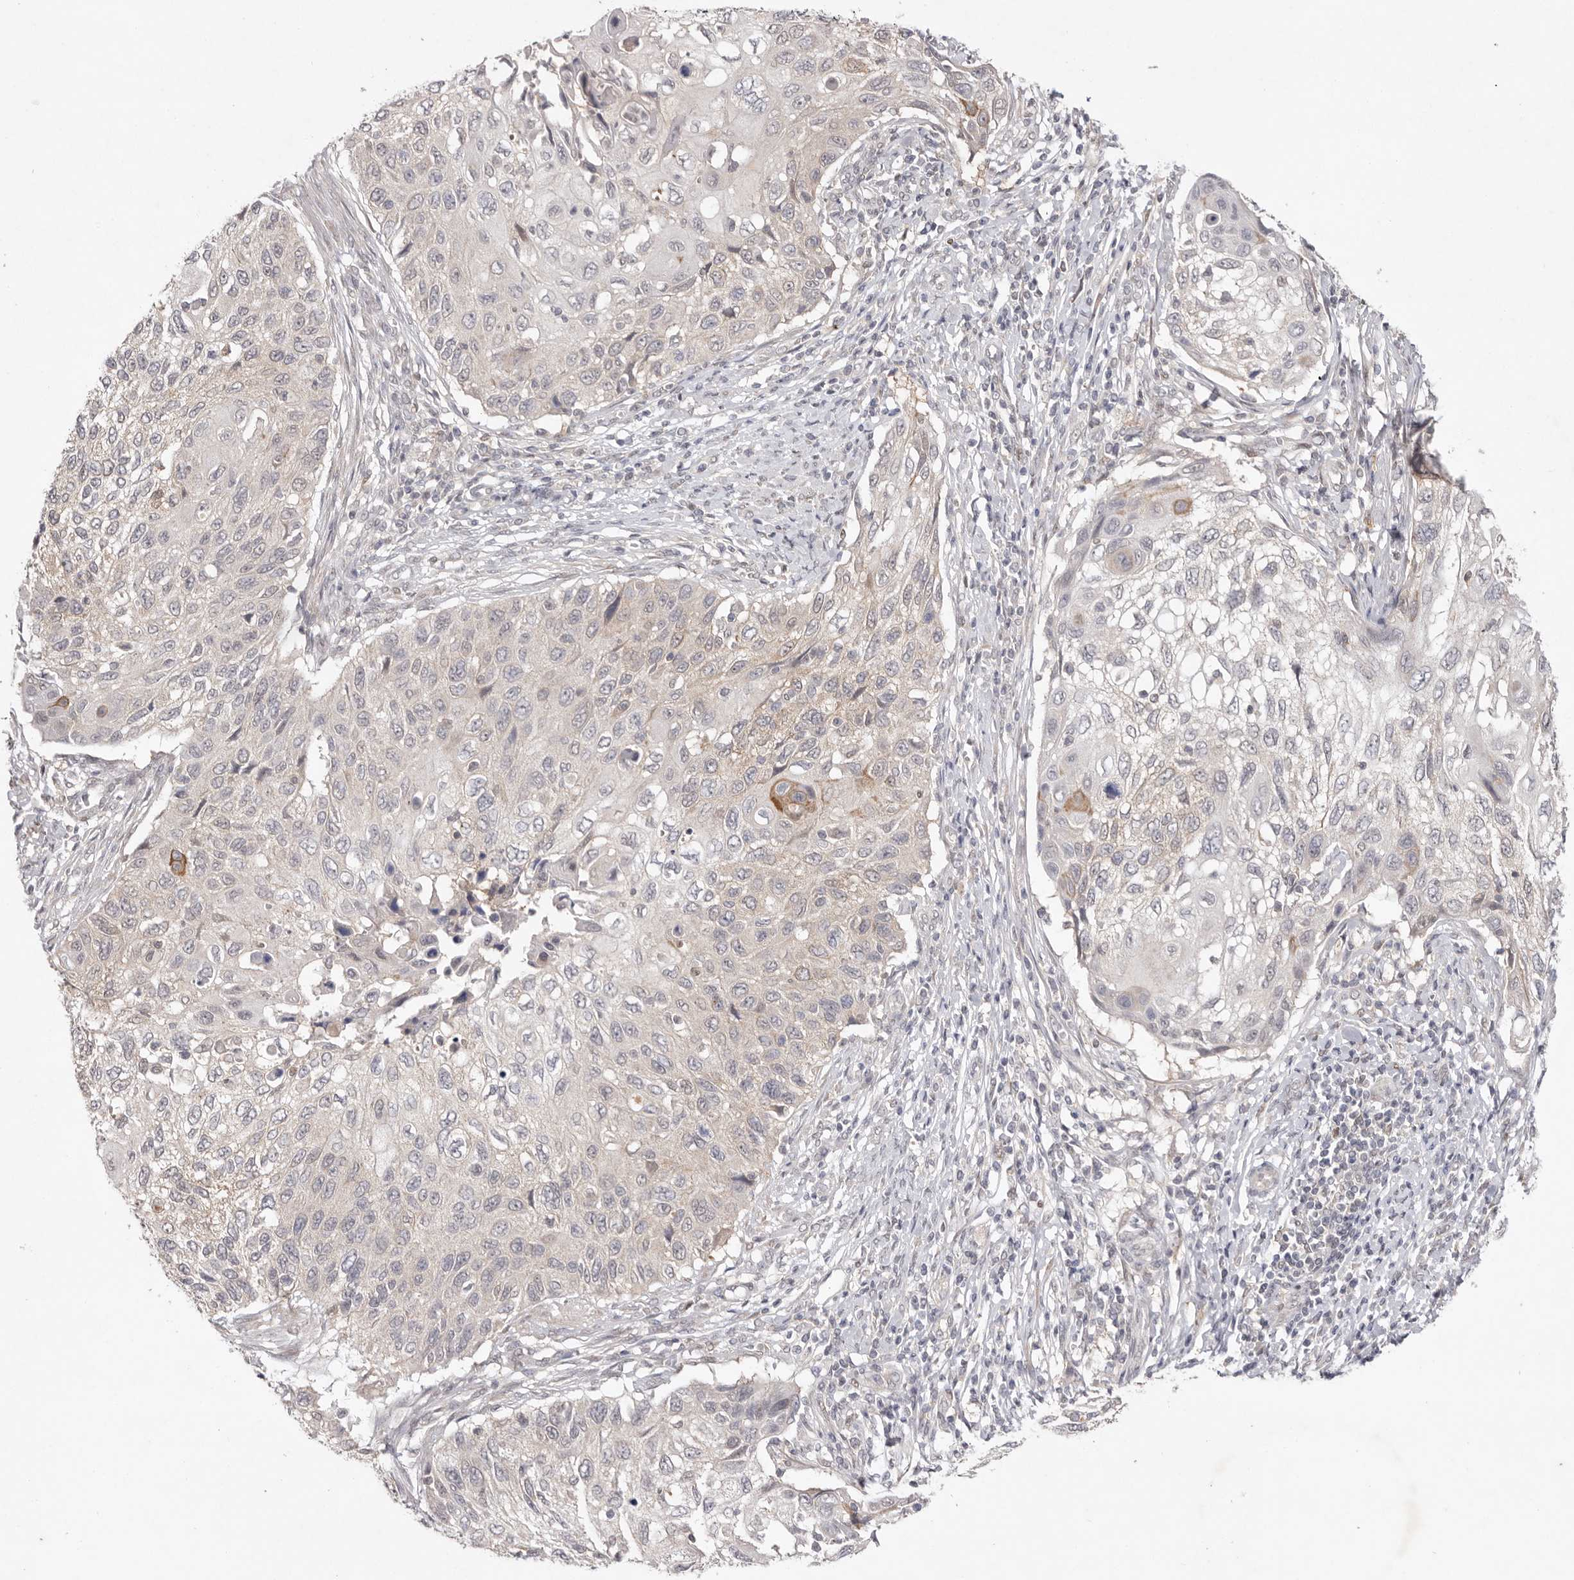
{"staining": {"intensity": "moderate", "quantity": "<25%", "location": "cytoplasmic/membranous"}, "tissue": "cervical cancer", "cell_type": "Tumor cells", "image_type": "cancer", "snomed": [{"axis": "morphology", "description": "Squamous cell carcinoma, NOS"}, {"axis": "topography", "description": "Cervix"}], "caption": "The histopathology image exhibits a brown stain indicating the presence of a protein in the cytoplasmic/membranous of tumor cells in squamous cell carcinoma (cervical).", "gene": "TADA1", "patient": {"sex": "female", "age": 70}}